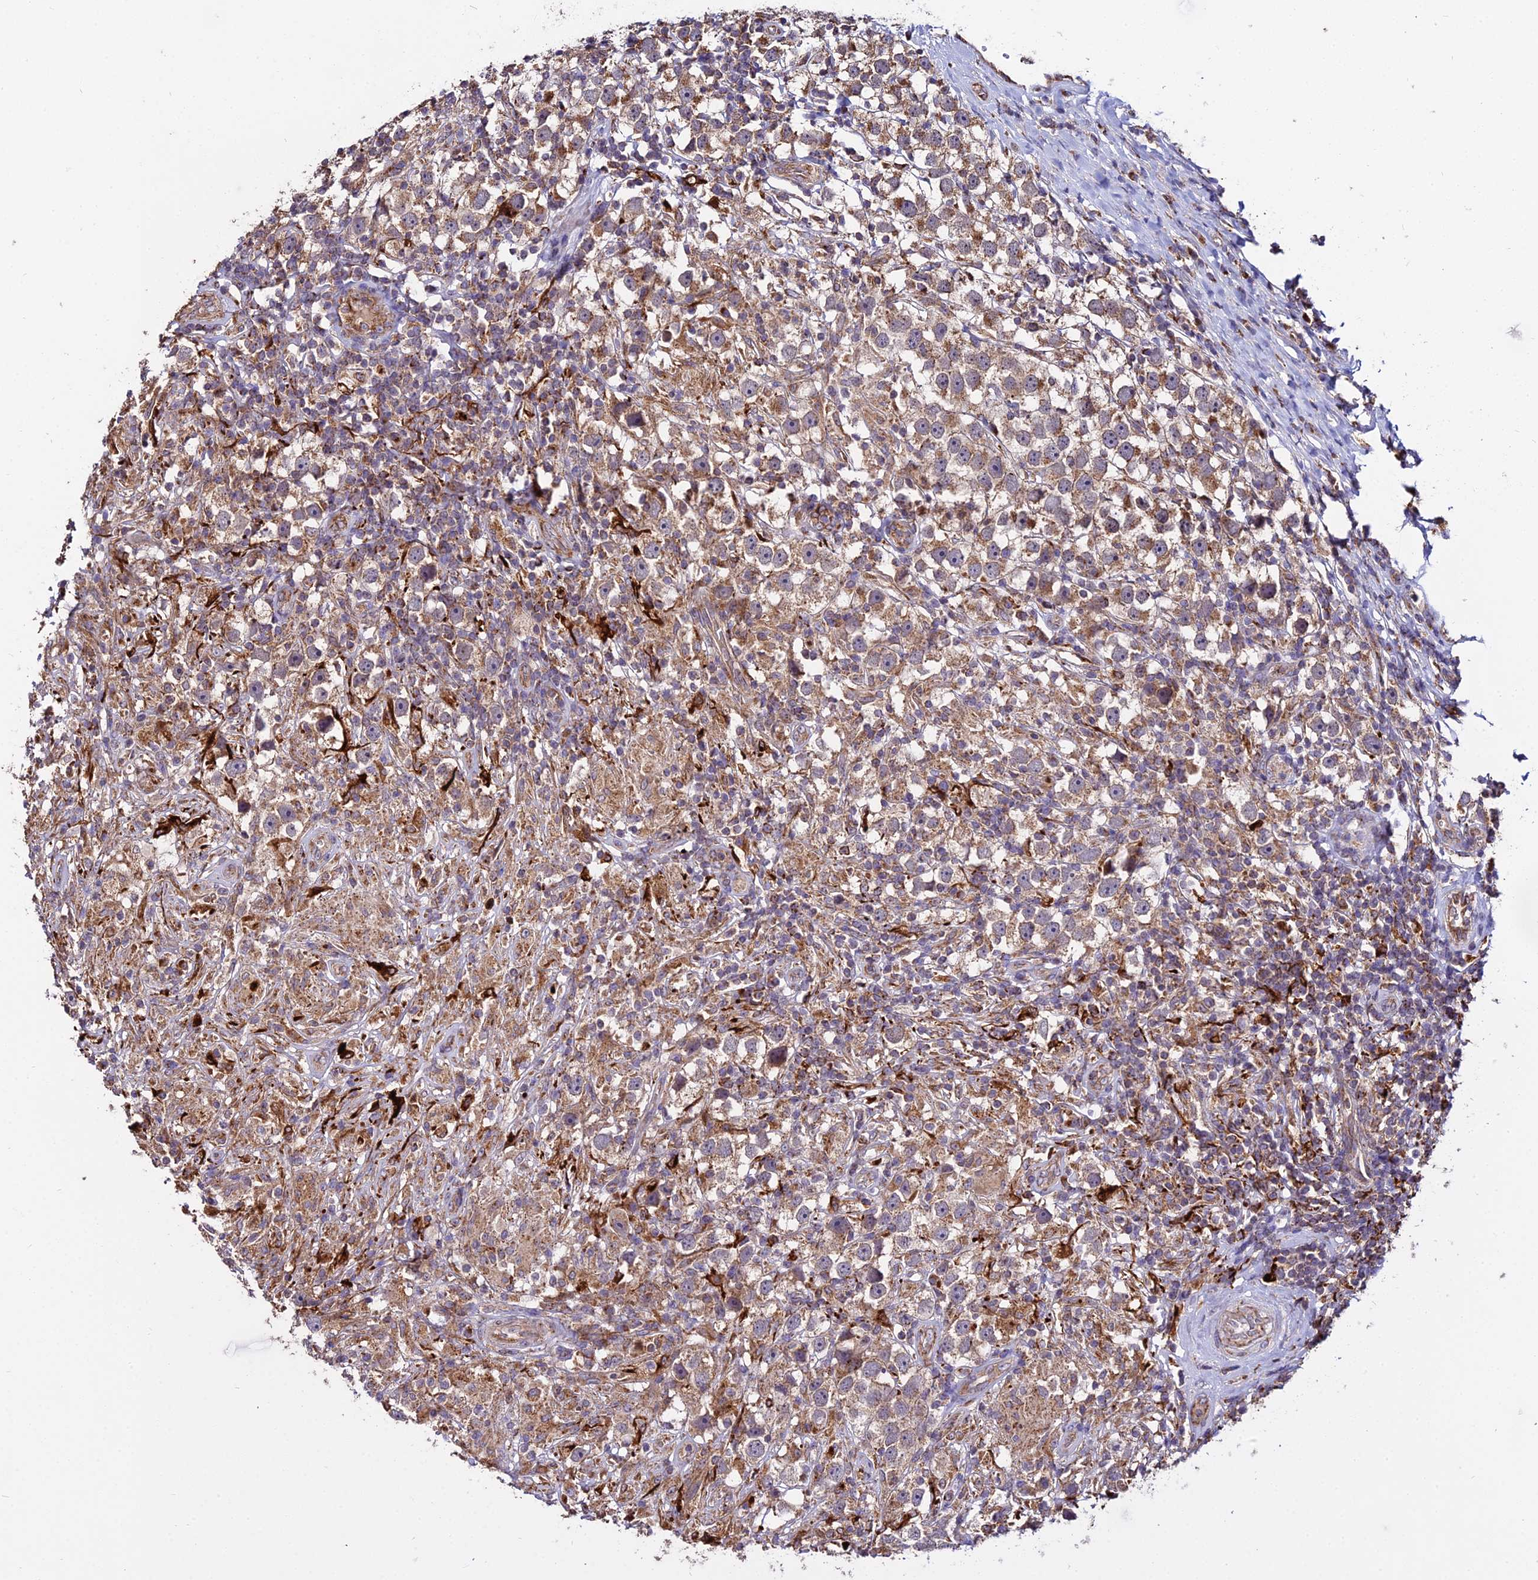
{"staining": {"intensity": "moderate", "quantity": ">75%", "location": "cytoplasmic/membranous"}, "tissue": "testis cancer", "cell_type": "Tumor cells", "image_type": "cancer", "snomed": [{"axis": "morphology", "description": "Seminoma, NOS"}, {"axis": "topography", "description": "Testis"}], "caption": "Immunohistochemistry (IHC) micrograph of neoplastic tissue: human testis cancer stained using immunohistochemistry (IHC) reveals medium levels of moderate protein expression localized specifically in the cytoplasmic/membranous of tumor cells, appearing as a cytoplasmic/membranous brown color.", "gene": "PEX19", "patient": {"sex": "male", "age": 49}}